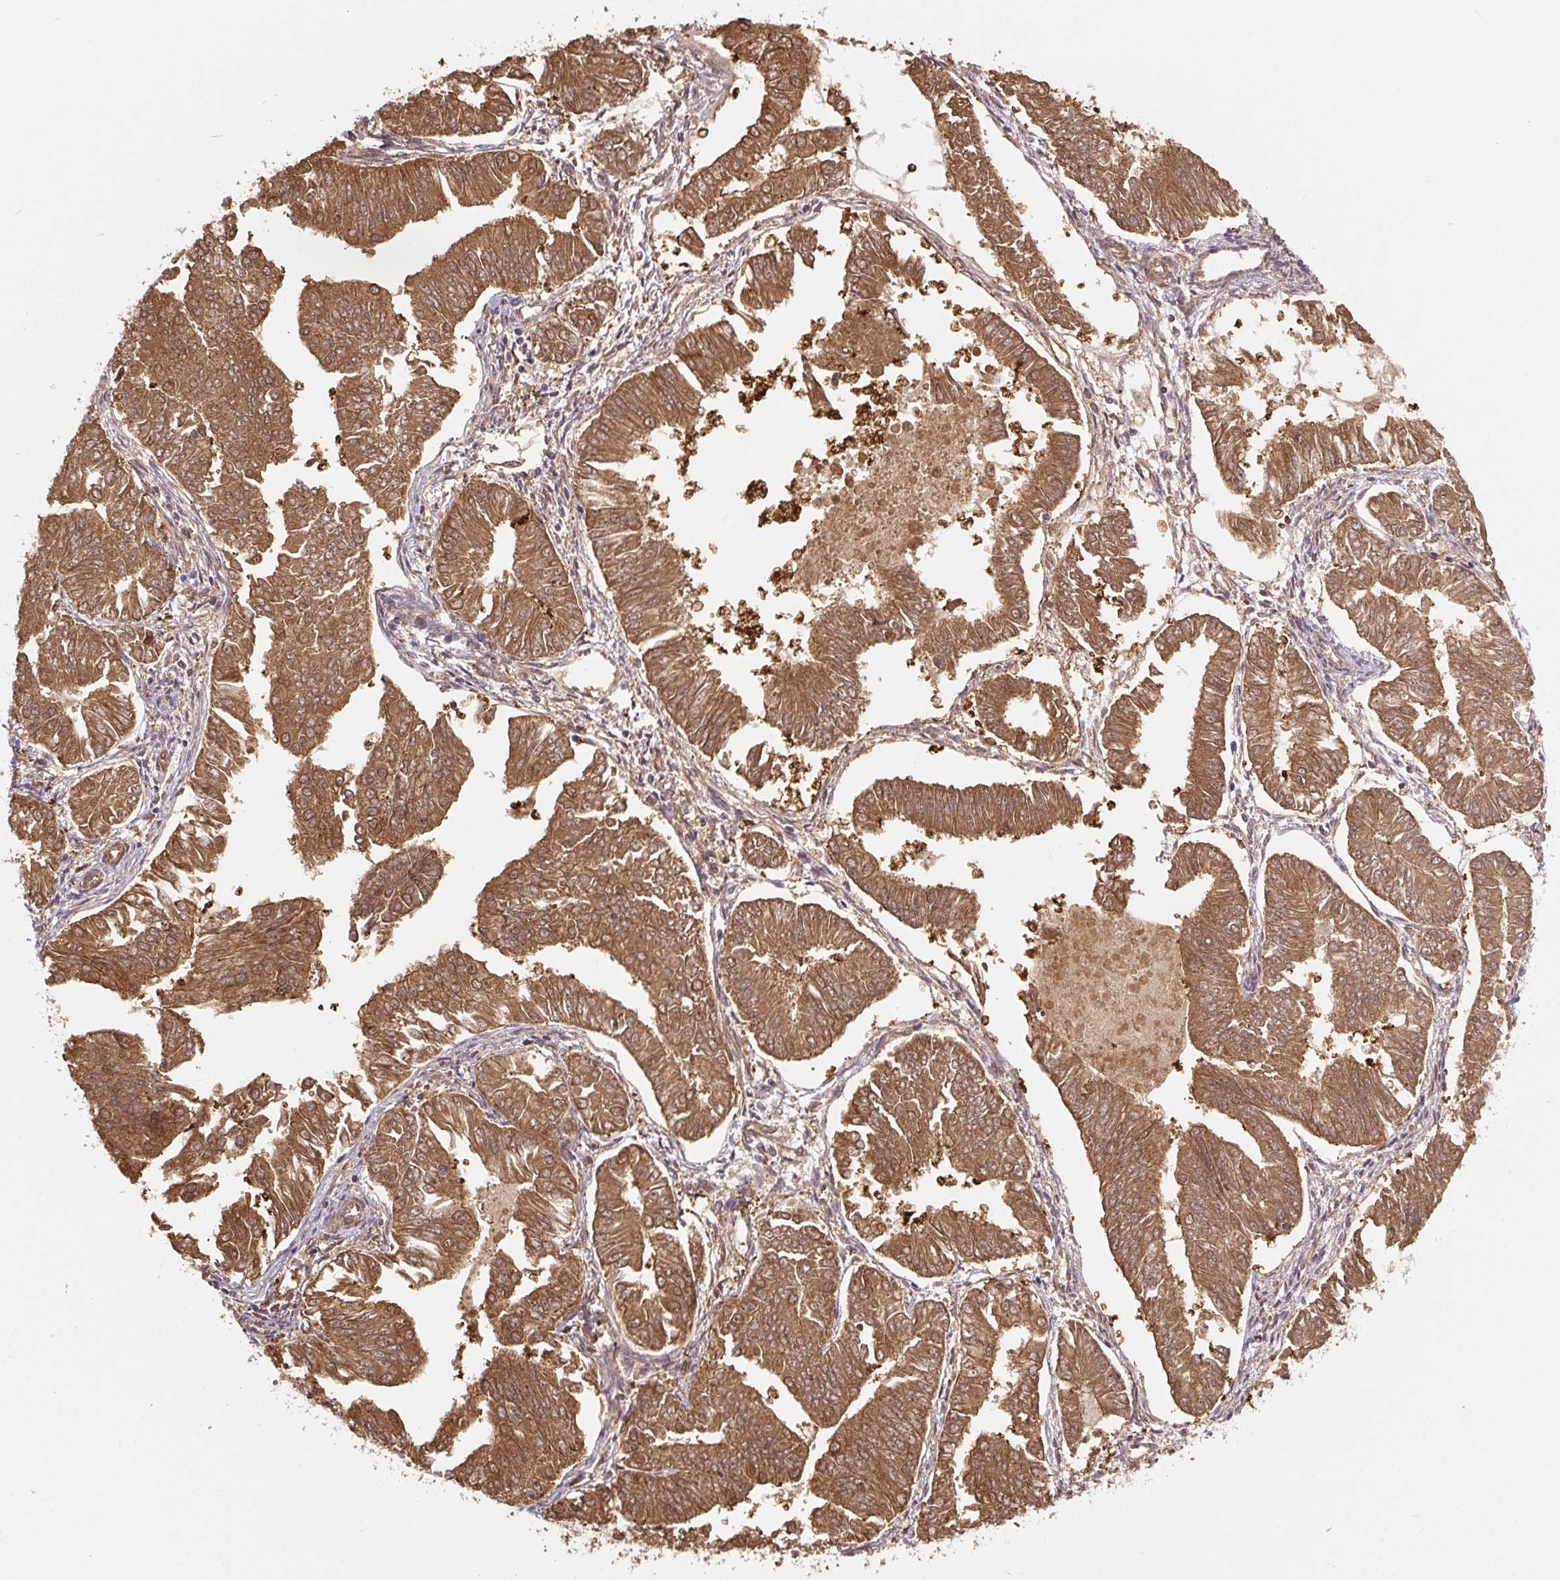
{"staining": {"intensity": "strong", "quantity": ">75%", "location": "cytoplasmic/membranous"}, "tissue": "endometrial cancer", "cell_type": "Tumor cells", "image_type": "cancer", "snomed": [{"axis": "morphology", "description": "Adenocarcinoma, NOS"}, {"axis": "topography", "description": "Endometrium"}], "caption": "Immunohistochemical staining of adenocarcinoma (endometrial) demonstrates strong cytoplasmic/membranous protein staining in approximately >75% of tumor cells. (Stains: DAB in brown, nuclei in blue, Microscopy: brightfield microscopy at high magnification).", "gene": "ASRGL1", "patient": {"sex": "female", "age": 53}}